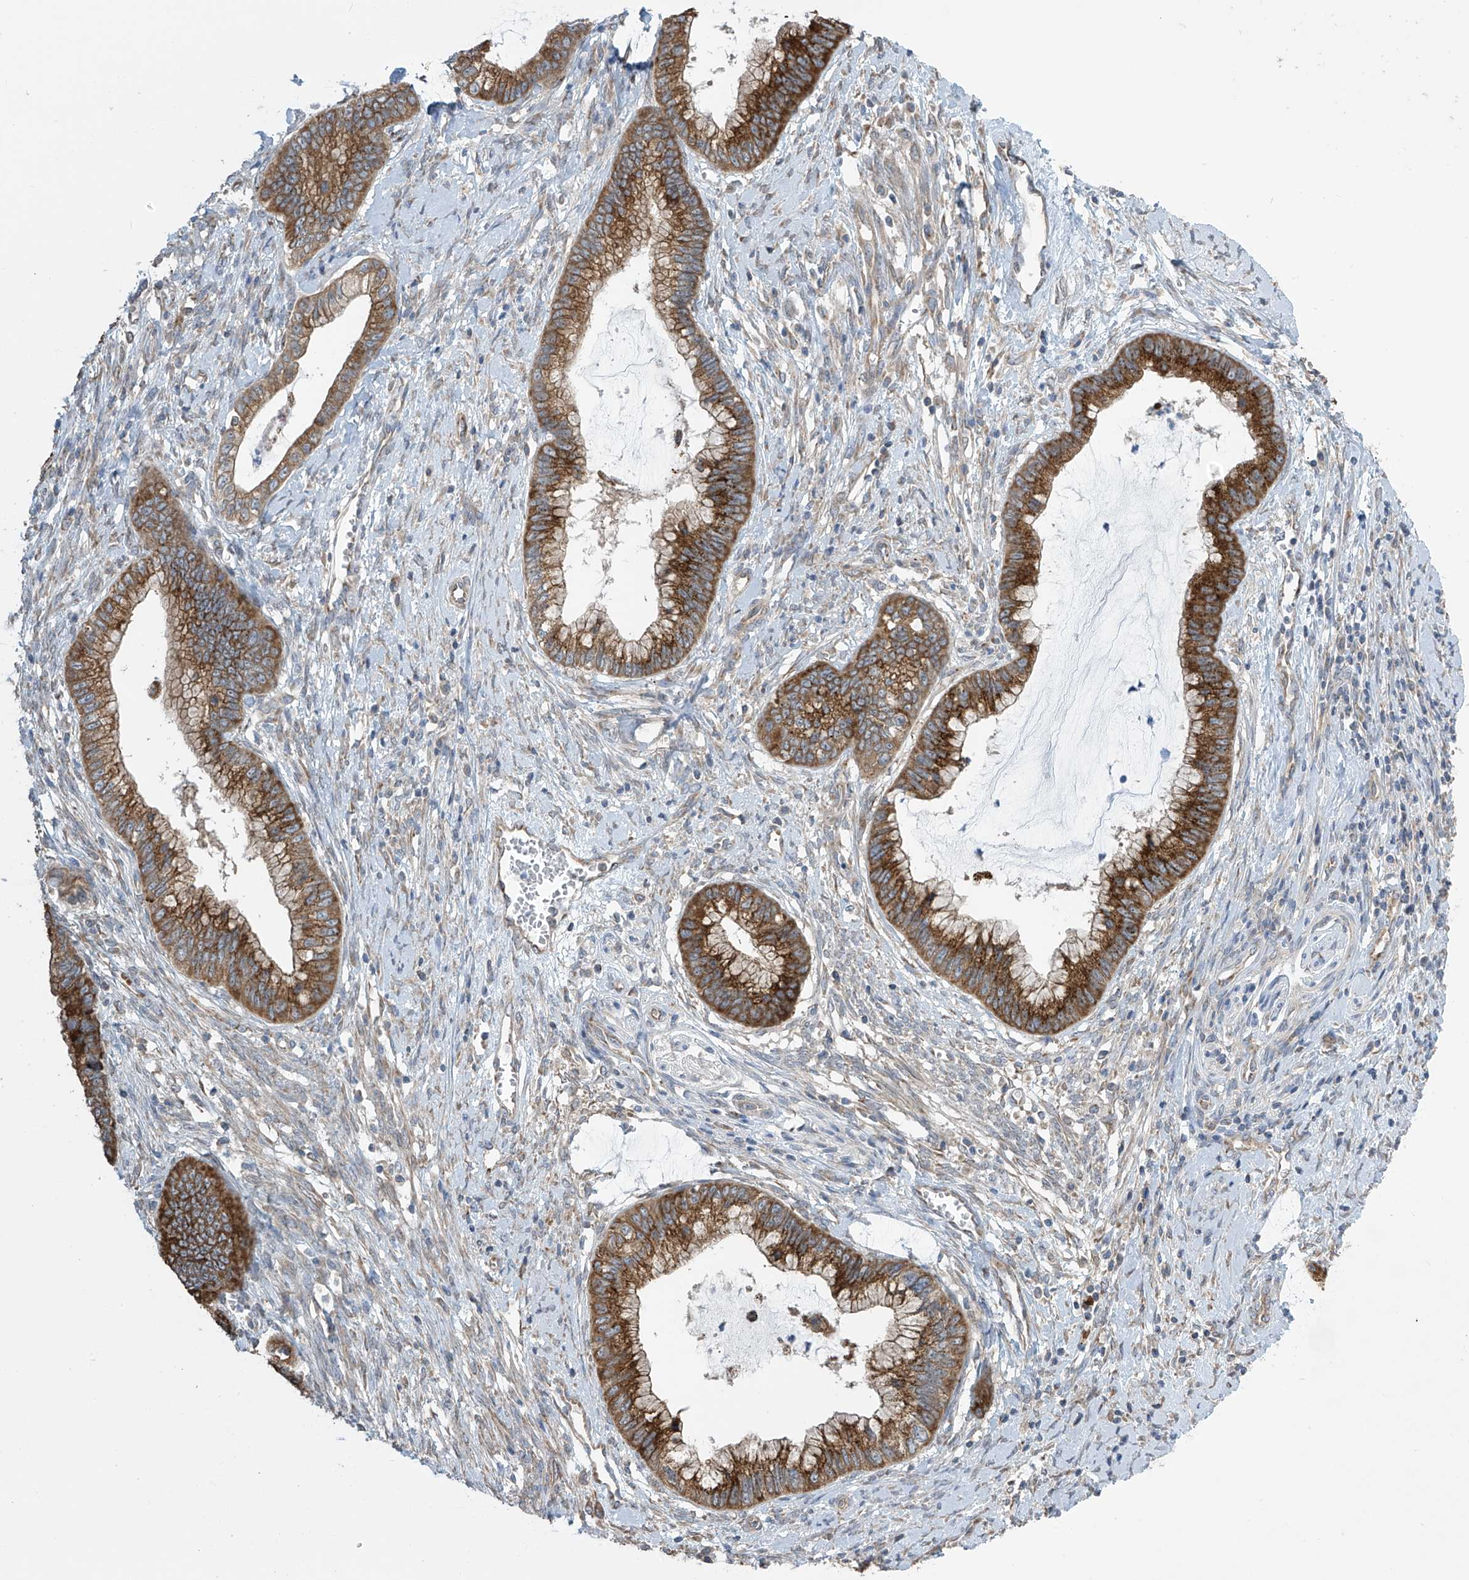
{"staining": {"intensity": "strong", "quantity": ">75%", "location": "cytoplasmic/membranous"}, "tissue": "cervical cancer", "cell_type": "Tumor cells", "image_type": "cancer", "snomed": [{"axis": "morphology", "description": "Adenocarcinoma, NOS"}, {"axis": "topography", "description": "Cervix"}], "caption": "Brown immunohistochemical staining in human cervical cancer exhibits strong cytoplasmic/membranous positivity in approximately >75% of tumor cells. Nuclei are stained in blue.", "gene": "PNPT1", "patient": {"sex": "female", "age": 44}}